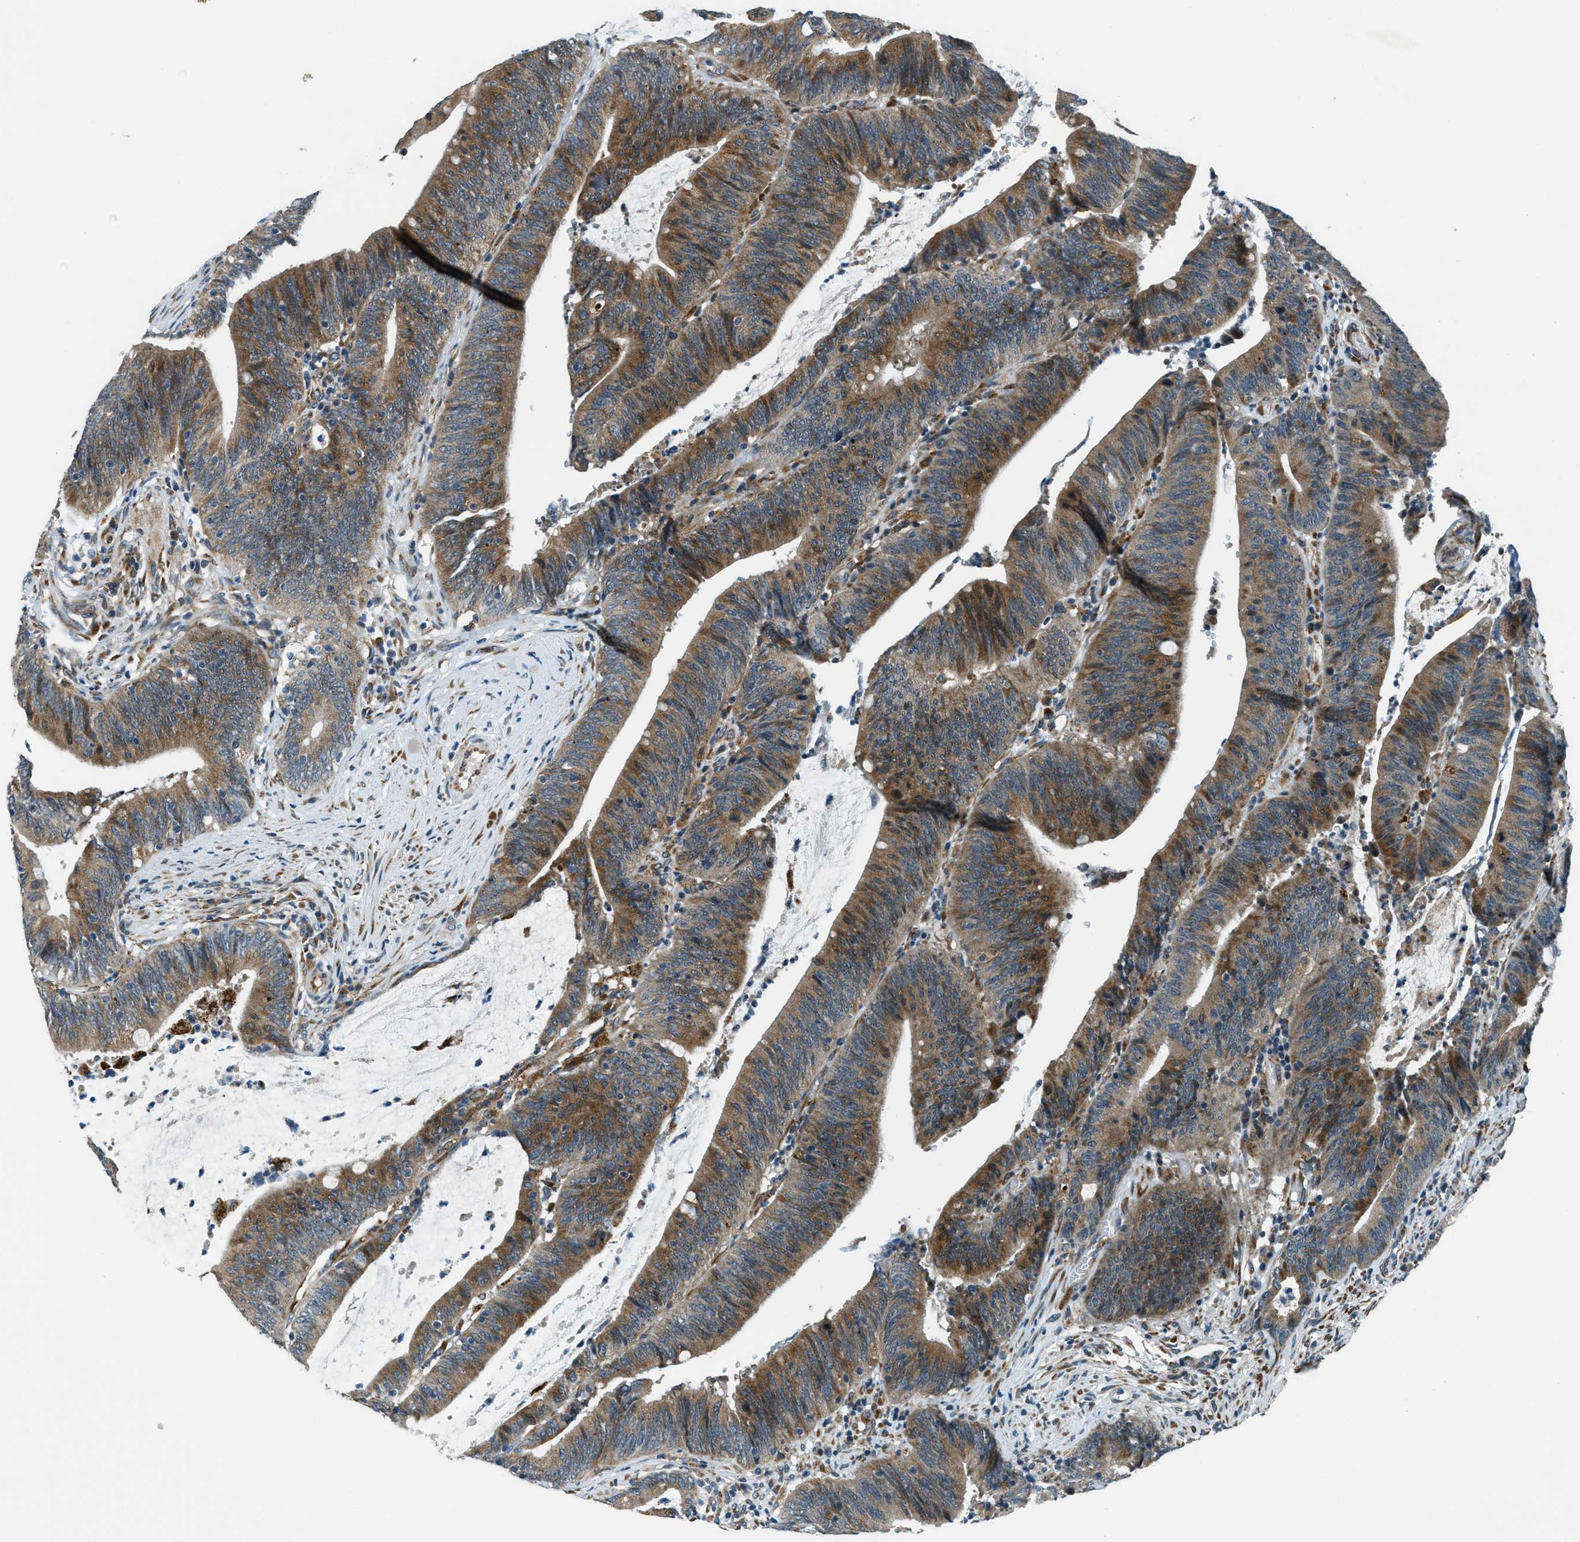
{"staining": {"intensity": "moderate", "quantity": ">75%", "location": "cytoplasmic/membranous"}, "tissue": "colorectal cancer", "cell_type": "Tumor cells", "image_type": "cancer", "snomed": [{"axis": "morphology", "description": "Normal tissue, NOS"}, {"axis": "morphology", "description": "Adenocarcinoma, NOS"}, {"axis": "topography", "description": "Rectum"}], "caption": "Protein analysis of colorectal cancer tissue displays moderate cytoplasmic/membranous staining in about >75% of tumor cells.", "gene": "GINM1", "patient": {"sex": "female", "age": 66}}